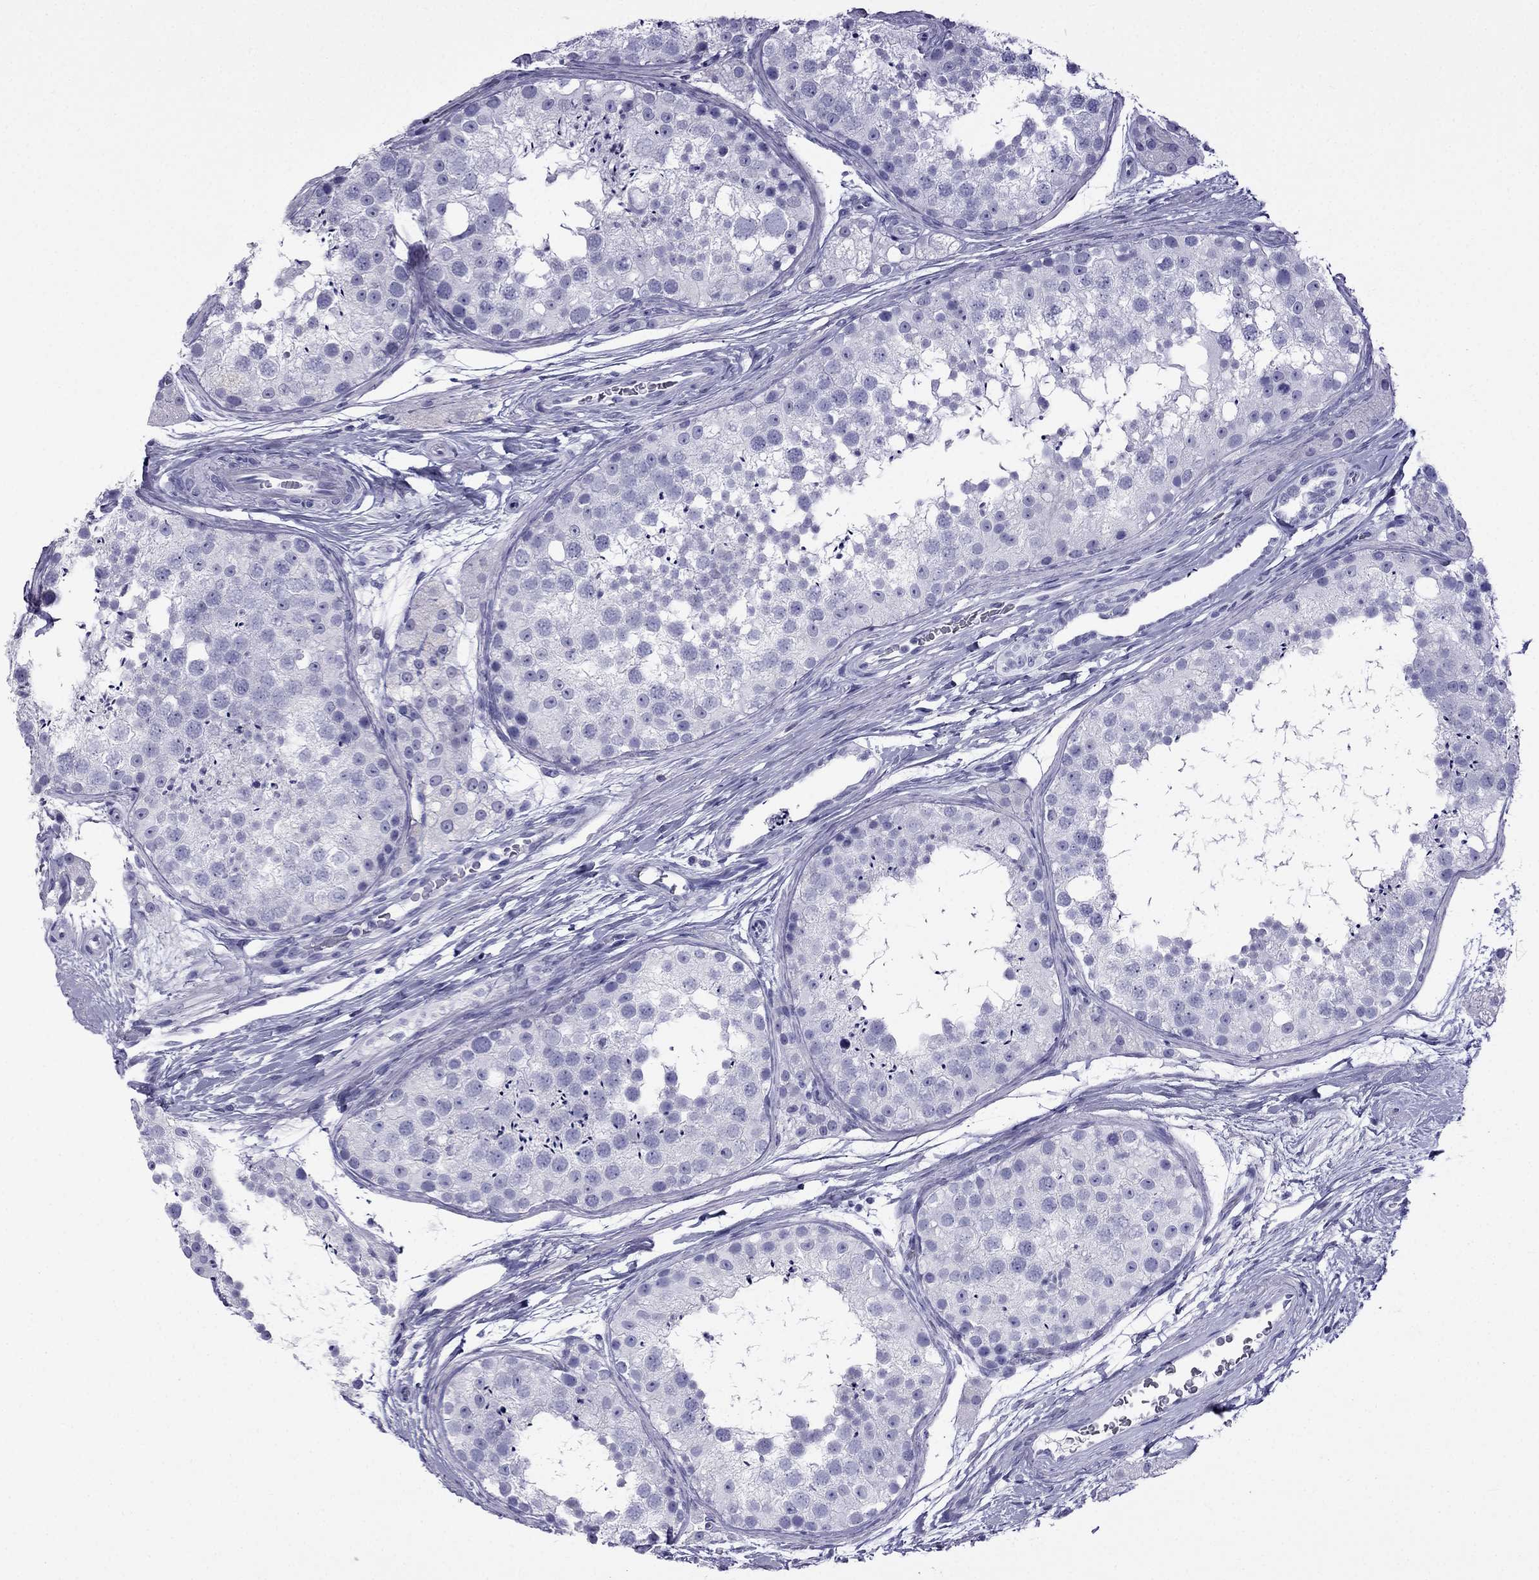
{"staining": {"intensity": "negative", "quantity": "none", "location": "none"}, "tissue": "testis", "cell_type": "Cells in seminiferous ducts", "image_type": "normal", "snomed": [{"axis": "morphology", "description": "Normal tissue, NOS"}, {"axis": "topography", "description": "Testis"}], "caption": "DAB (3,3'-diaminobenzidine) immunohistochemical staining of normal testis exhibits no significant expression in cells in seminiferous ducts. (Brightfield microscopy of DAB (3,3'-diaminobenzidine) immunohistochemistry (IHC) at high magnification).", "gene": "TFF3", "patient": {"sex": "male", "age": 41}}